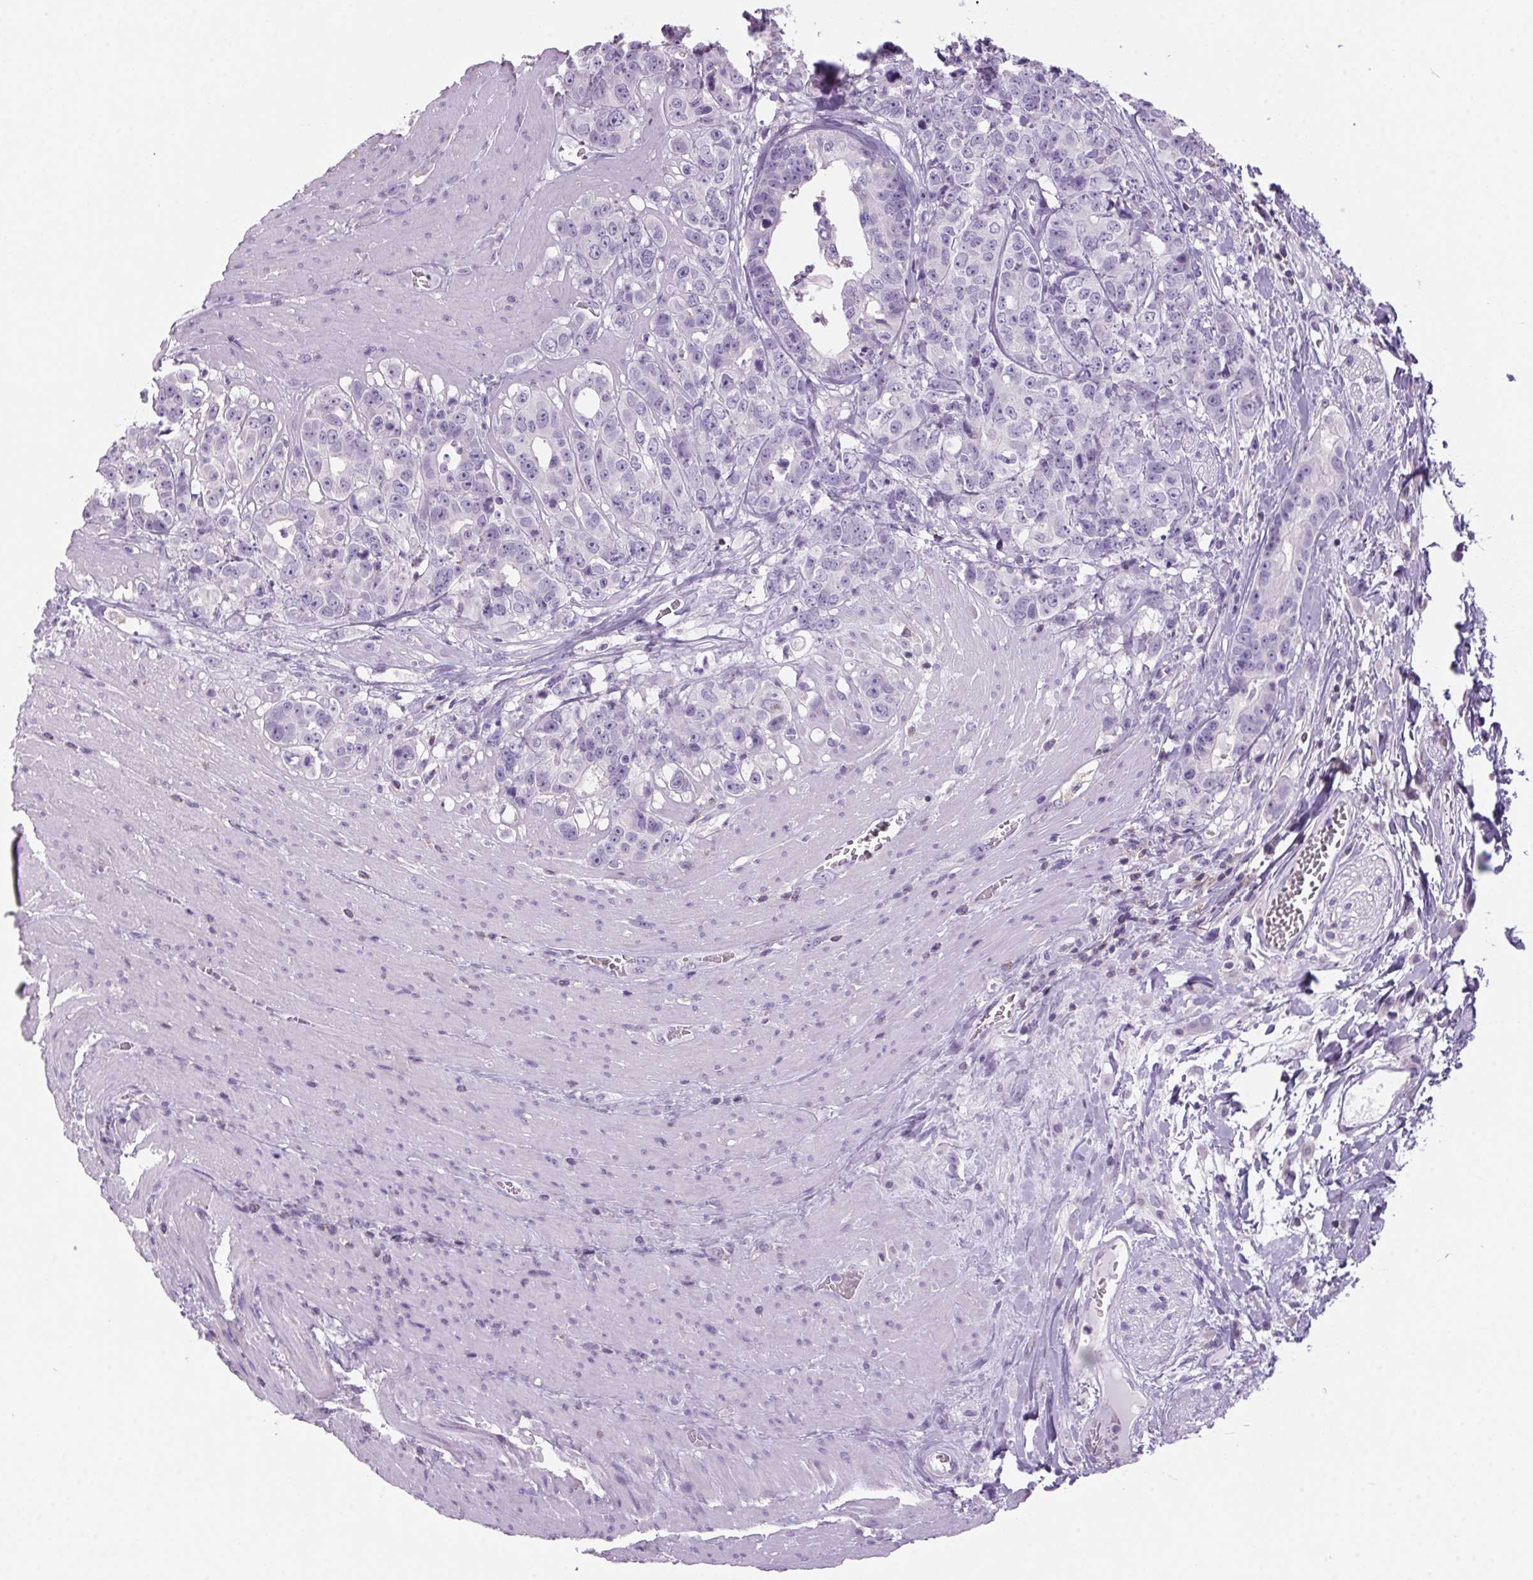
{"staining": {"intensity": "negative", "quantity": "none", "location": "none"}, "tissue": "colorectal cancer", "cell_type": "Tumor cells", "image_type": "cancer", "snomed": [{"axis": "morphology", "description": "Adenocarcinoma, NOS"}, {"axis": "topography", "description": "Rectum"}], "caption": "Image shows no protein positivity in tumor cells of adenocarcinoma (colorectal) tissue.", "gene": "S100A2", "patient": {"sex": "female", "age": 62}}